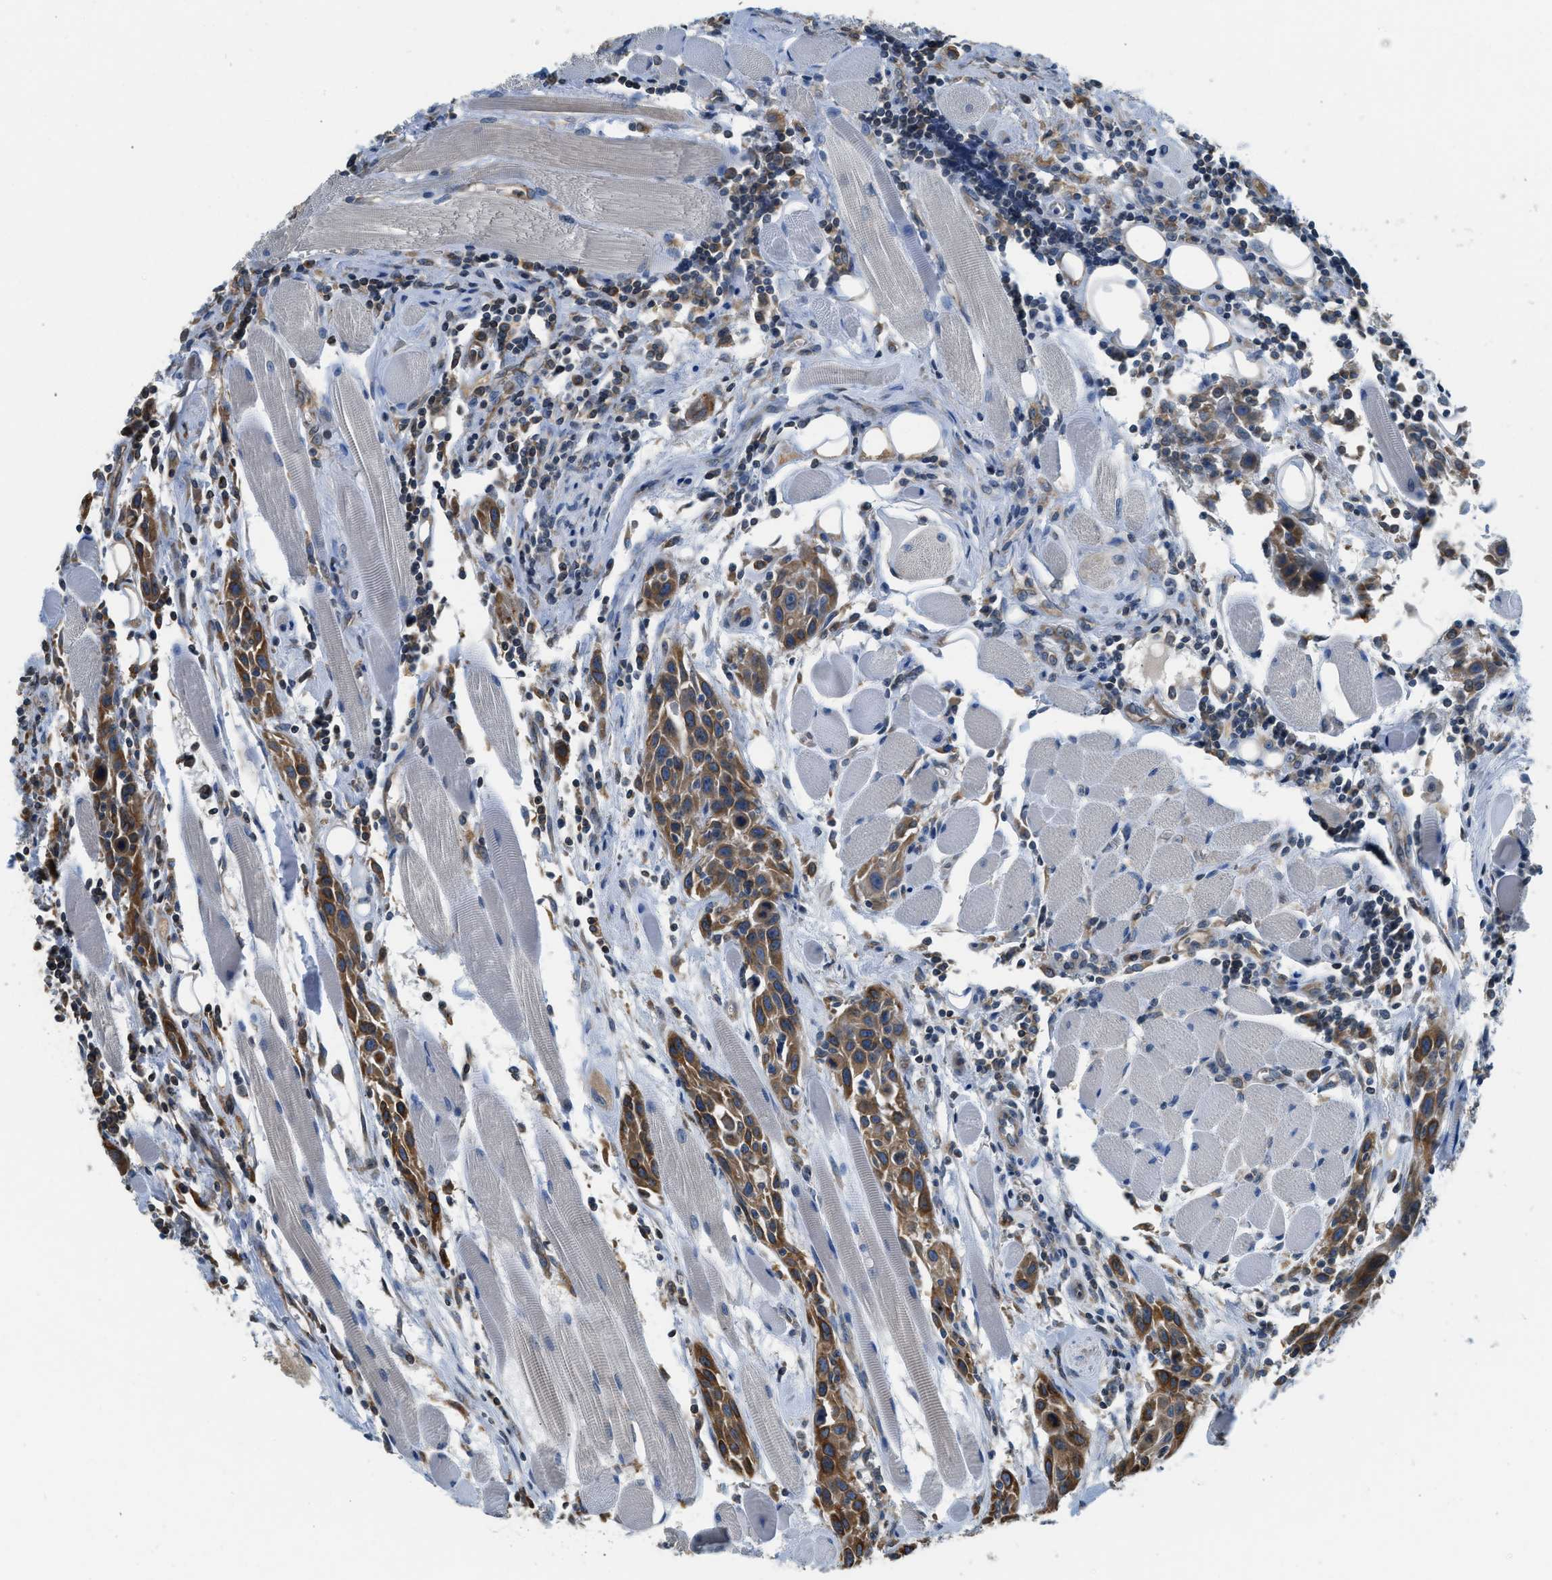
{"staining": {"intensity": "moderate", "quantity": ">75%", "location": "cytoplasmic/membranous"}, "tissue": "head and neck cancer", "cell_type": "Tumor cells", "image_type": "cancer", "snomed": [{"axis": "morphology", "description": "Squamous cell carcinoma, NOS"}, {"axis": "topography", "description": "Oral tissue"}, {"axis": "topography", "description": "Head-Neck"}], "caption": "Protein expression analysis of human head and neck cancer (squamous cell carcinoma) reveals moderate cytoplasmic/membranous expression in about >75% of tumor cells. The staining is performed using DAB brown chromogen to label protein expression. The nuclei are counter-stained blue using hematoxylin.", "gene": "BCAP31", "patient": {"sex": "female", "age": 50}}